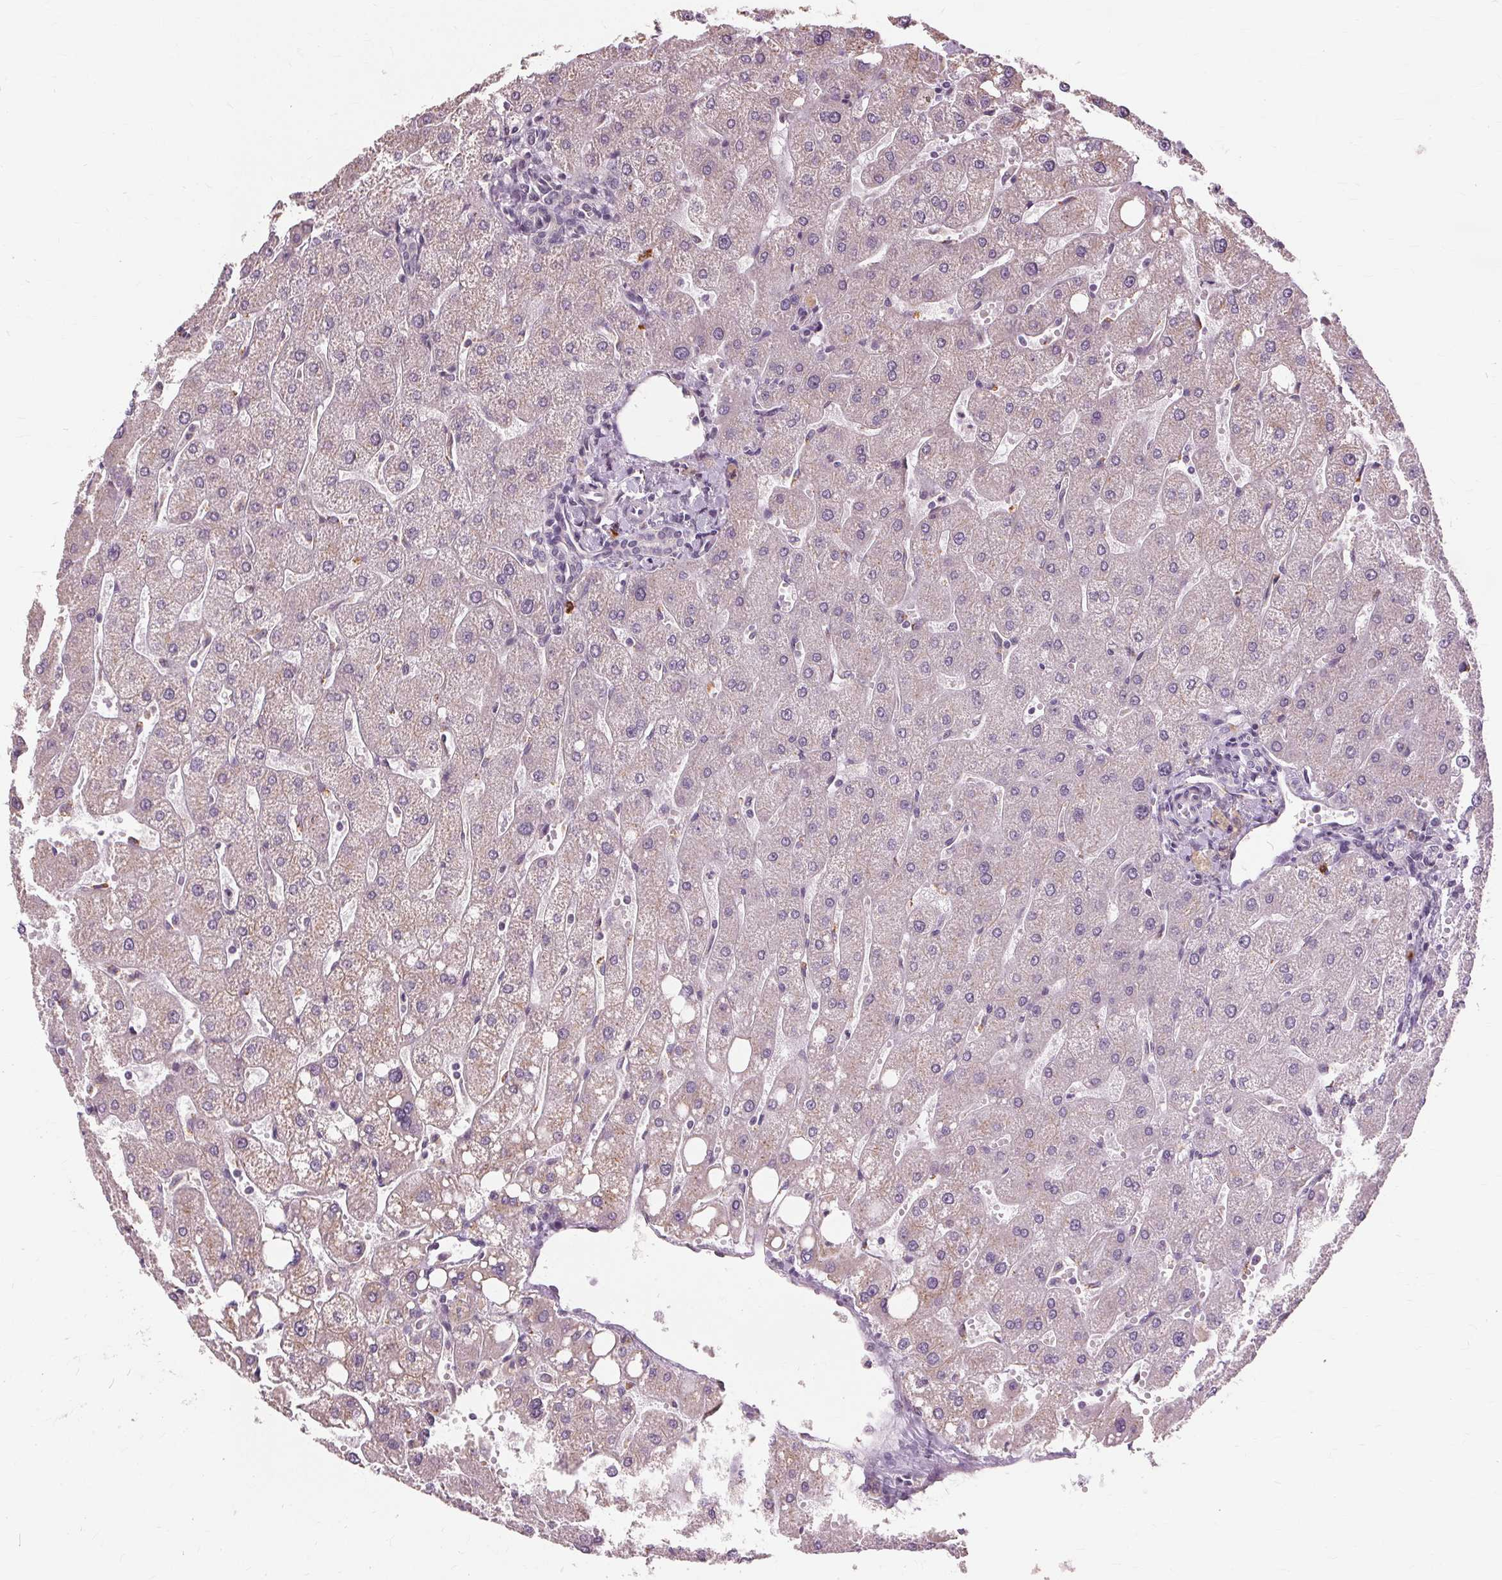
{"staining": {"intensity": "negative", "quantity": "none", "location": "none"}, "tissue": "liver", "cell_type": "Cholangiocytes", "image_type": "normal", "snomed": [{"axis": "morphology", "description": "Normal tissue, NOS"}, {"axis": "topography", "description": "Liver"}], "caption": "Cholangiocytes are negative for brown protein staining in normal liver. (Stains: DAB (3,3'-diaminobenzidine) IHC with hematoxylin counter stain, Microscopy: brightfield microscopy at high magnification).", "gene": "SIGLEC6", "patient": {"sex": "male", "age": 67}}